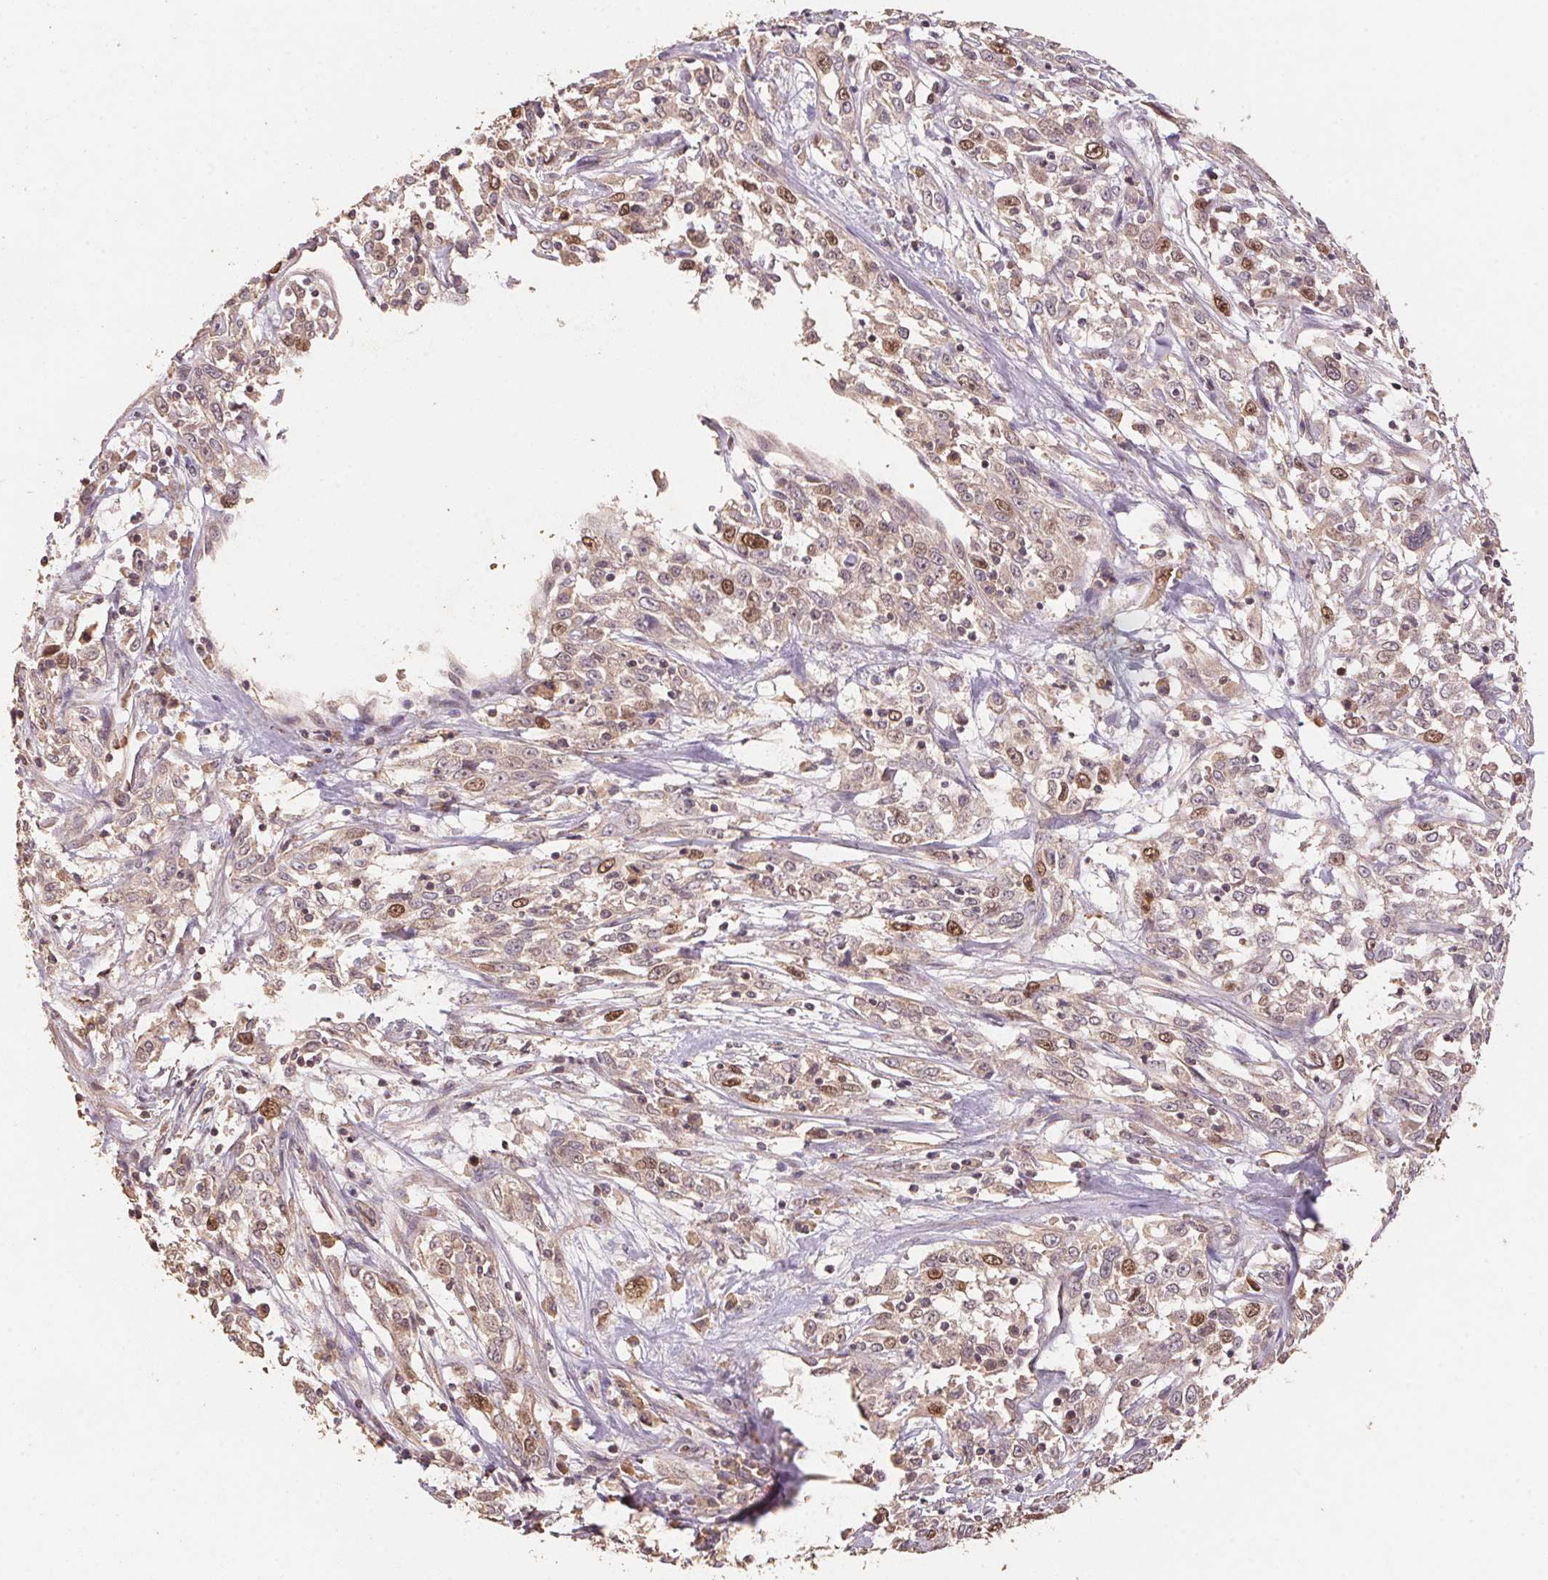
{"staining": {"intensity": "moderate", "quantity": "<25%", "location": "nuclear"}, "tissue": "cervical cancer", "cell_type": "Tumor cells", "image_type": "cancer", "snomed": [{"axis": "morphology", "description": "Adenocarcinoma, NOS"}, {"axis": "topography", "description": "Cervix"}], "caption": "Immunohistochemistry (DAB) staining of human adenocarcinoma (cervical) exhibits moderate nuclear protein expression in about <25% of tumor cells. (DAB (3,3'-diaminobenzidine) IHC with brightfield microscopy, high magnification).", "gene": "CENPF", "patient": {"sex": "female", "age": 40}}